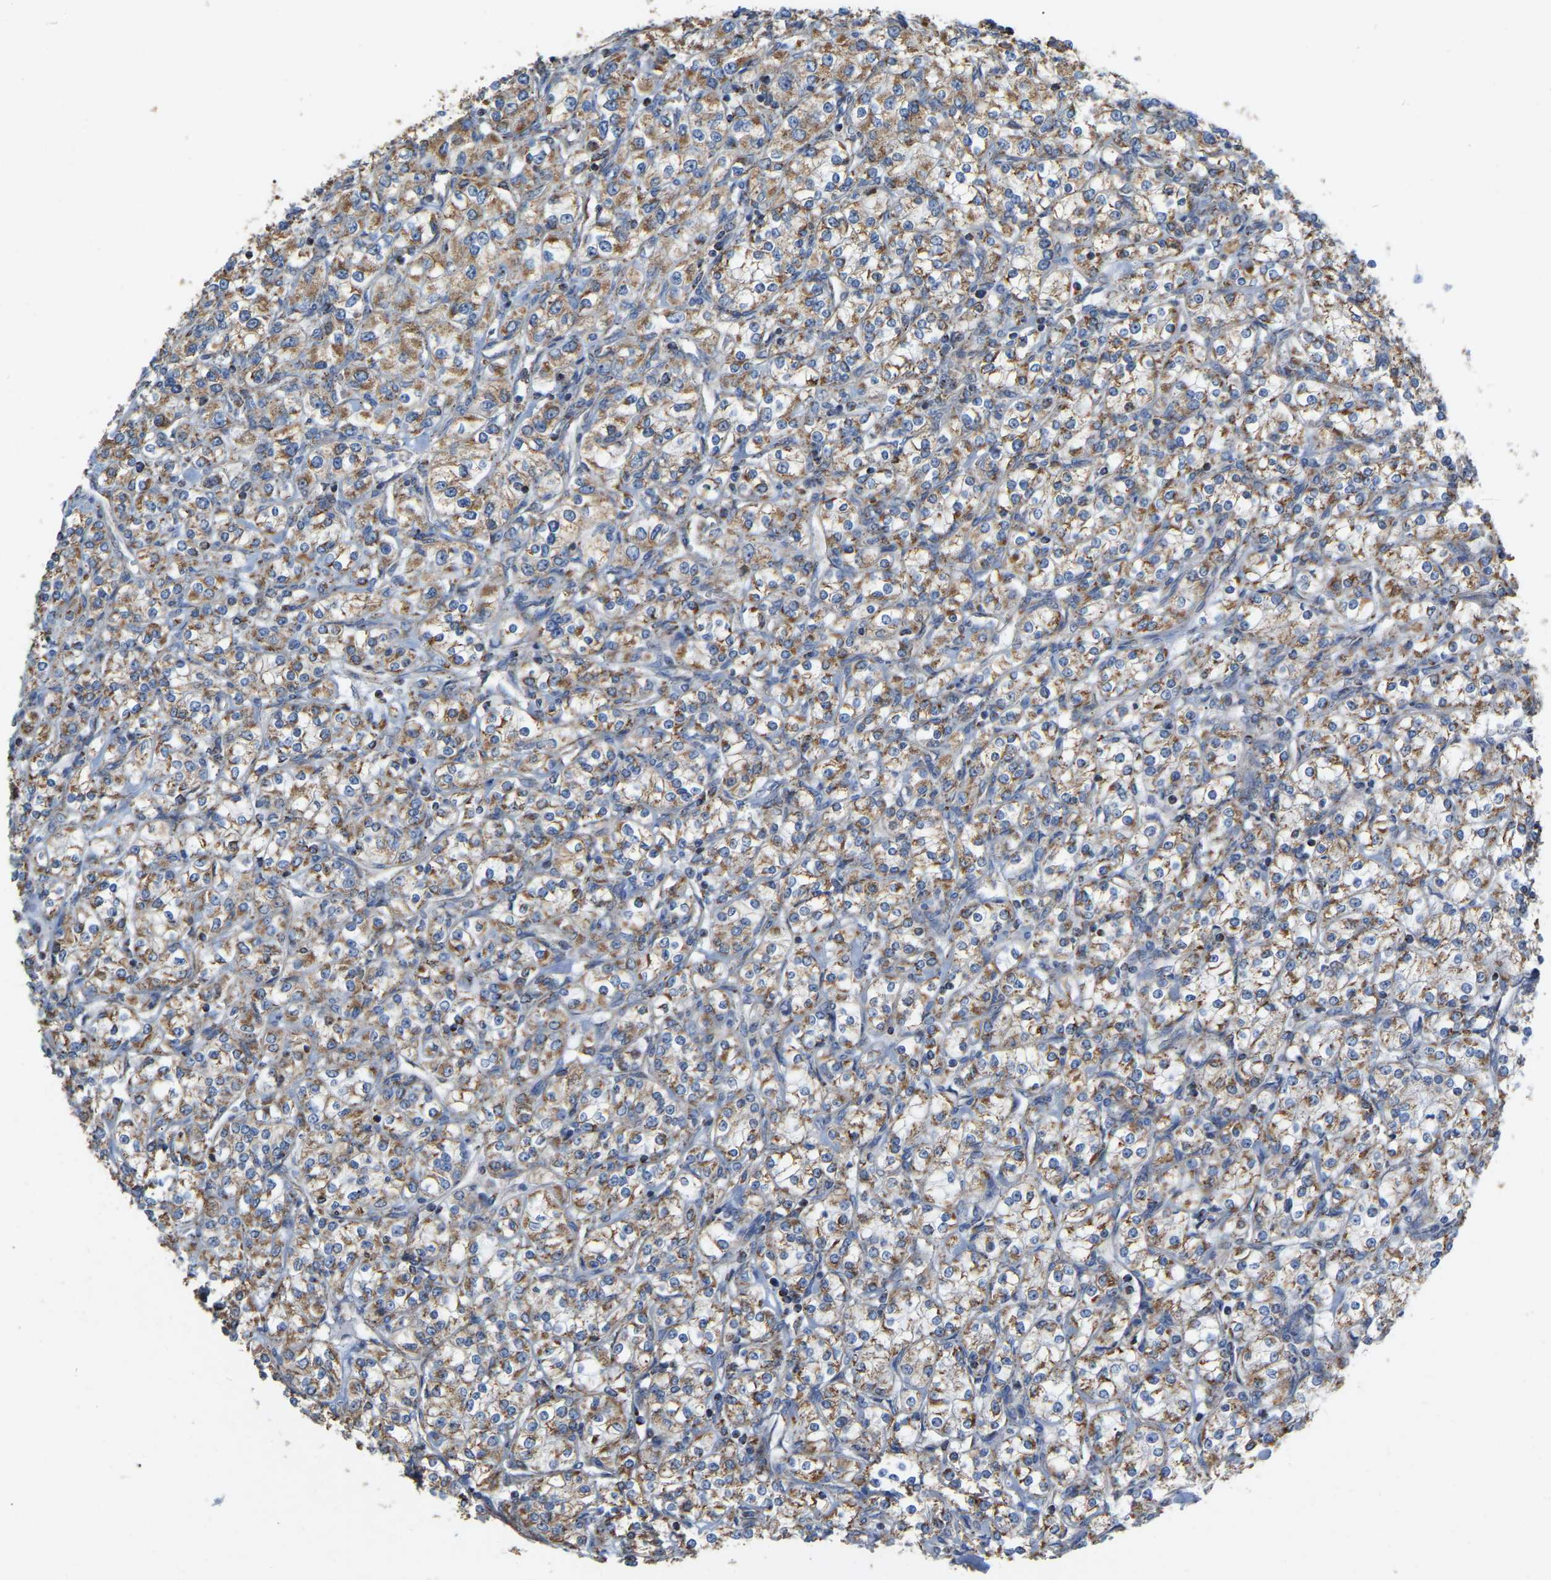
{"staining": {"intensity": "moderate", "quantity": ">75%", "location": "cytoplasmic/membranous"}, "tissue": "renal cancer", "cell_type": "Tumor cells", "image_type": "cancer", "snomed": [{"axis": "morphology", "description": "Adenocarcinoma, NOS"}, {"axis": "topography", "description": "Kidney"}], "caption": "Immunohistochemistry (IHC) photomicrograph of neoplastic tissue: adenocarcinoma (renal) stained using immunohistochemistry (IHC) exhibits medium levels of moderate protein expression localized specifically in the cytoplasmic/membranous of tumor cells, appearing as a cytoplasmic/membranous brown color.", "gene": "CBLB", "patient": {"sex": "male", "age": 77}}